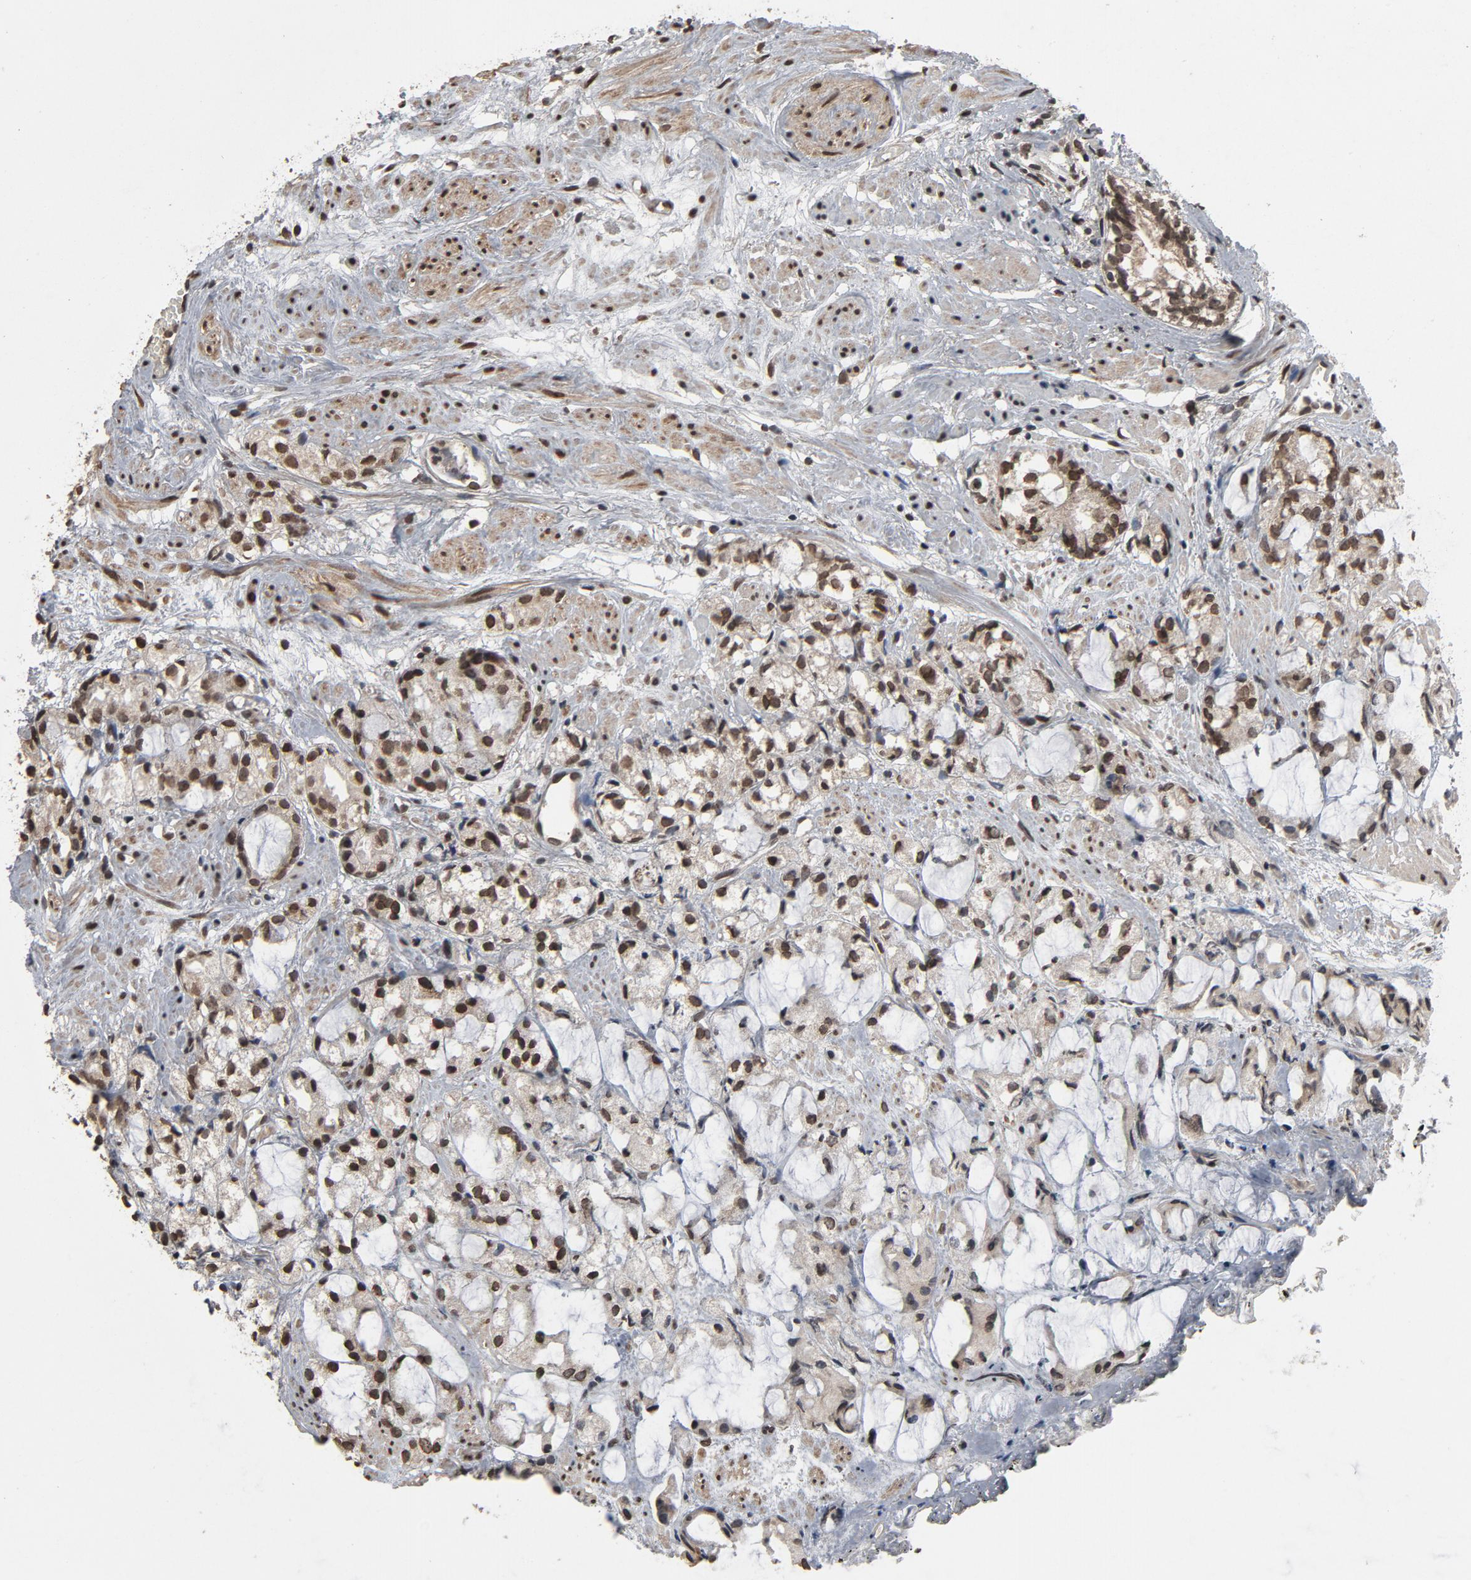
{"staining": {"intensity": "moderate", "quantity": ">75%", "location": "cytoplasmic/membranous,nuclear"}, "tissue": "prostate cancer", "cell_type": "Tumor cells", "image_type": "cancer", "snomed": [{"axis": "morphology", "description": "Adenocarcinoma, High grade"}, {"axis": "topography", "description": "Prostate"}], "caption": "Tumor cells show moderate cytoplasmic/membranous and nuclear expression in about >75% of cells in high-grade adenocarcinoma (prostate).", "gene": "POM121", "patient": {"sex": "male", "age": 85}}